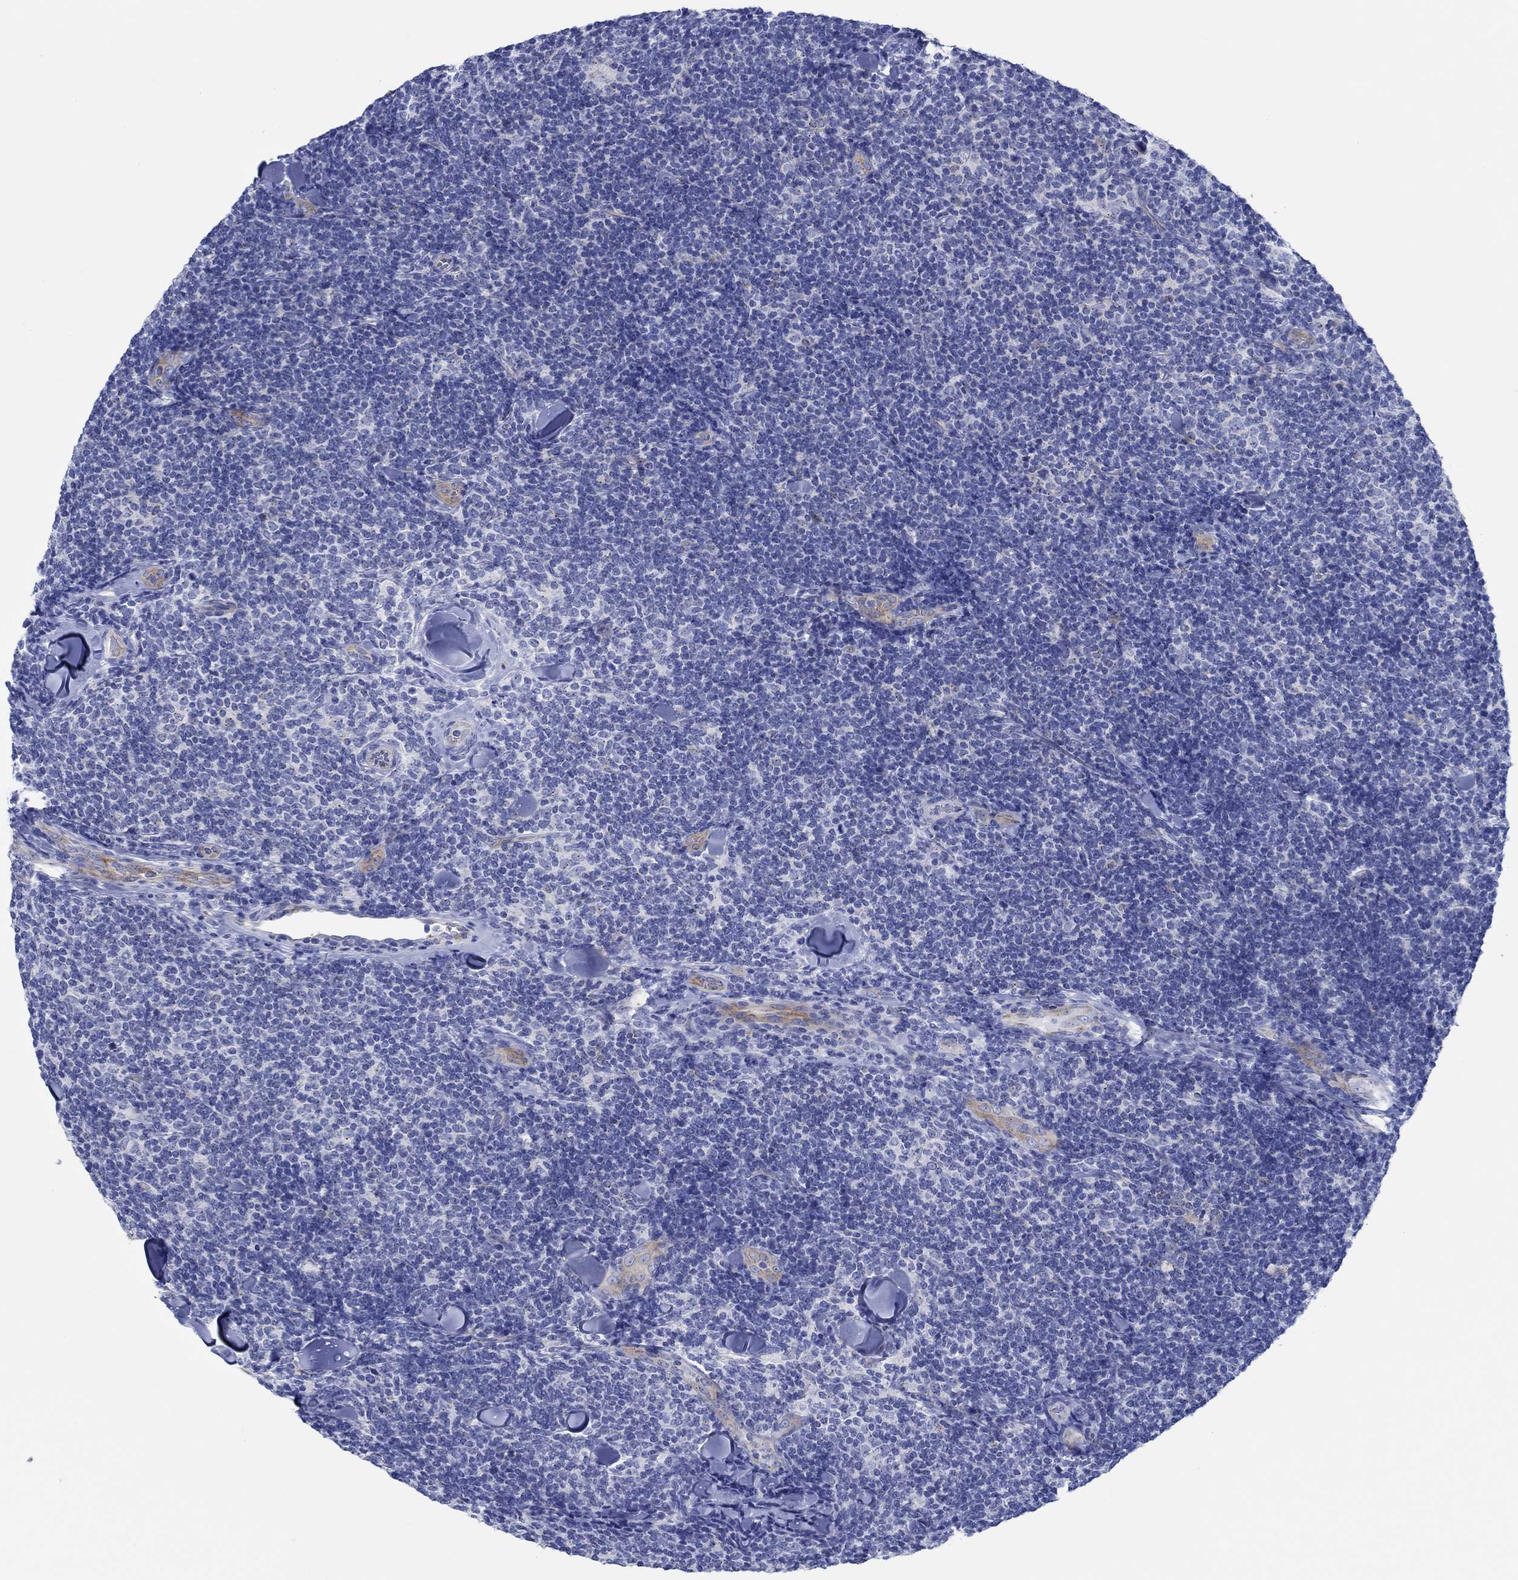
{"staining": {"intensity": "negative", "quantity": "none", "location": "none"}, "tissue": "lymphoma", "cell_type": "Tumor cells", "image_type": "cancer", "snomed": [{"axis": "morphology", "description": "Malignant lymphoma, non-Hodgkin's type, Low grade"}, {"axis": "topography", "description": "Lymph node"}], "caption": "The photomicrograph reveals no significant expression in tumor cells of low-grade malignant lymphoma, non-Hodgkin's type.", "gene": "IGFBP6", "patient": {"sex": "female", "age": 56}}